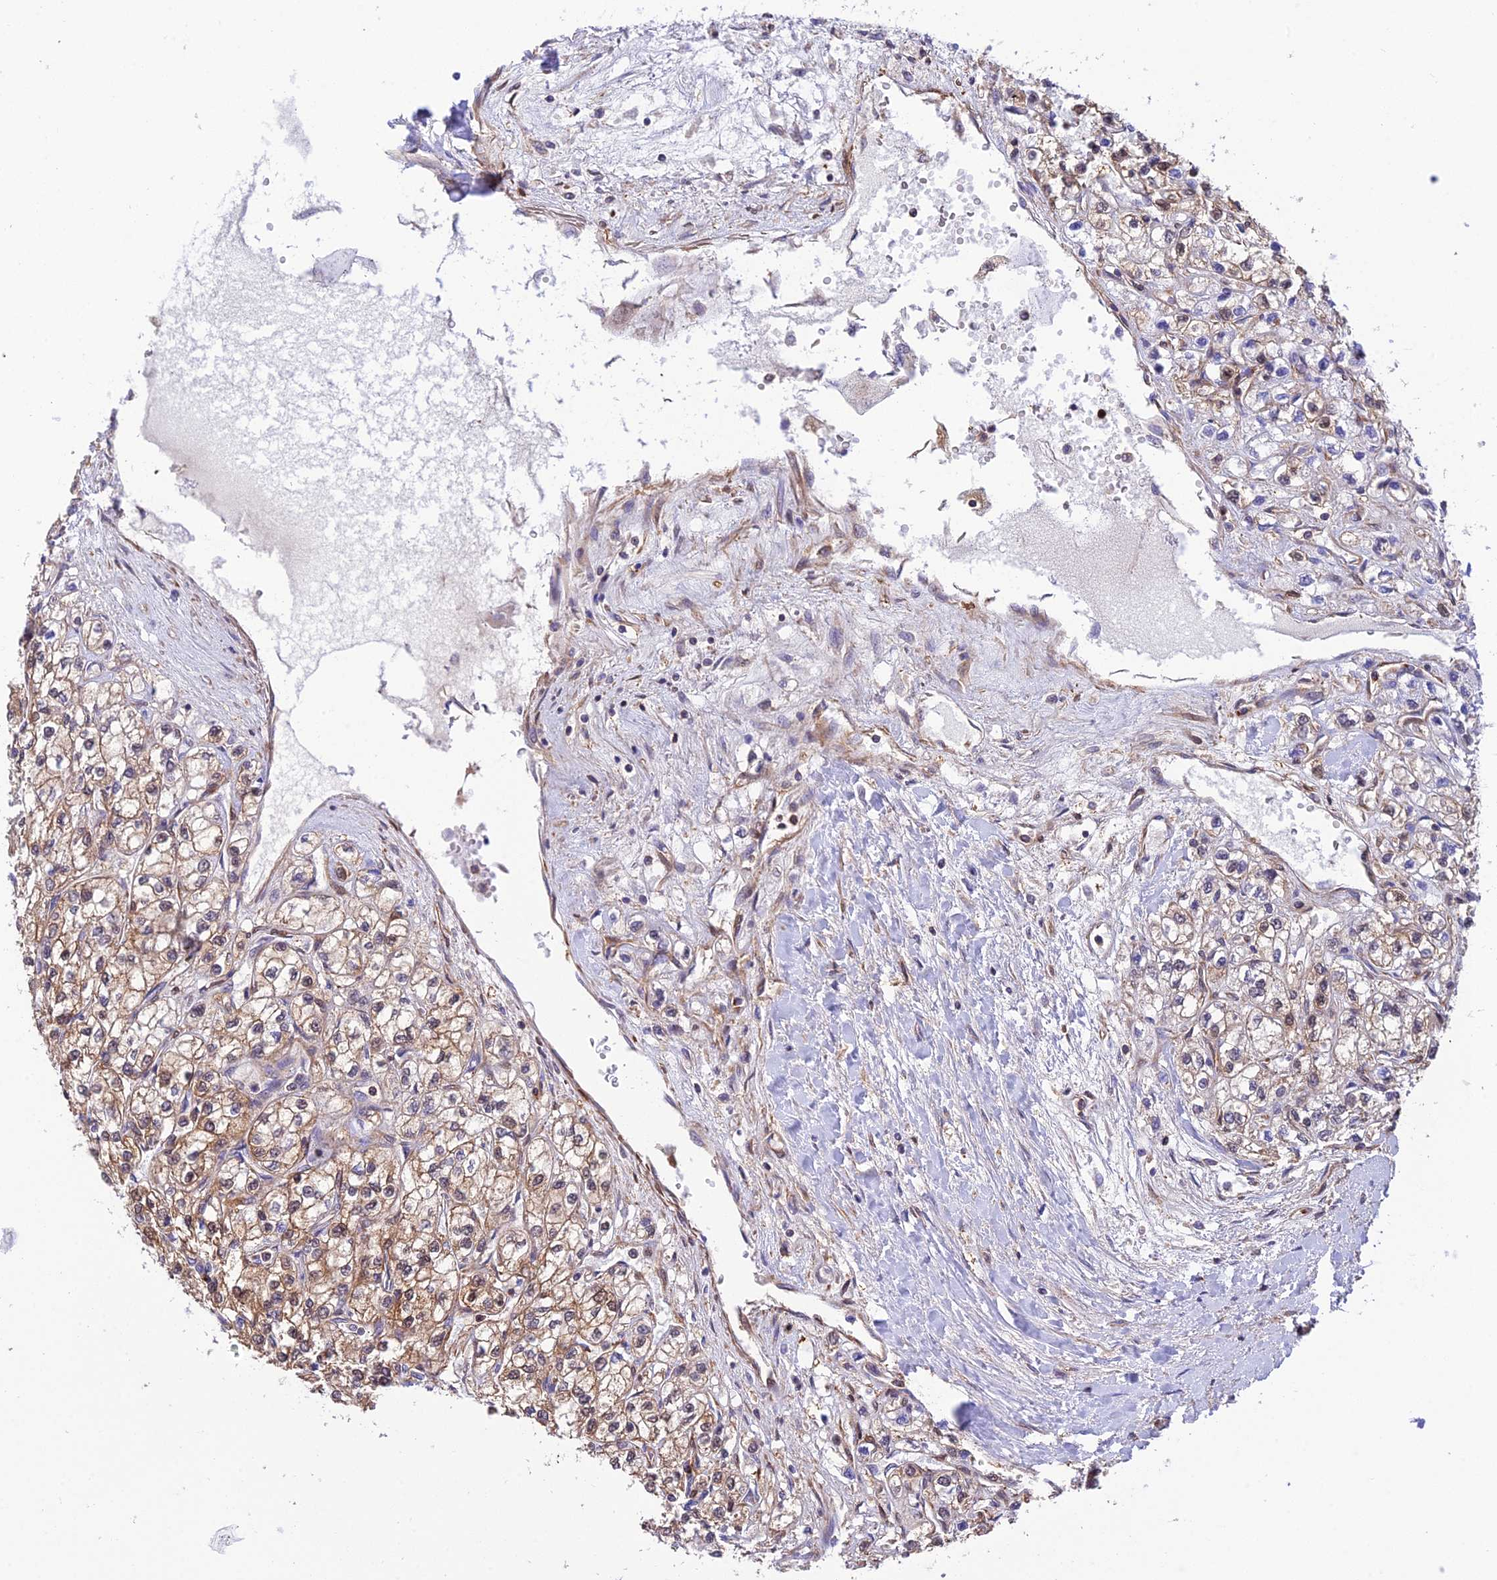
{"staining": {"intensity": "moderate", "quantity": "25%-75%", "location": "cytoplasmic/membranous"}, "tissue": "renal cancer", "cell_type": "Tumor cells", "image_type": "cancer", "snomed": [{"axis": "morphology", "description": "Adenocarcinoma, NOS"}, {"axis": "topography", "description": "Kidney"}], "caption": "The micrograph exhibits immunohistochemical staining of renal adenocarcinoma. There is moderate cytoplasmic/membranous positivity is seen in about 25%-75% of tumor cells. (DAB IHC with brightfield microscopy, high magnification).", "gene": "EVI5L", "patient": {"sex": "male", "age": 80}}